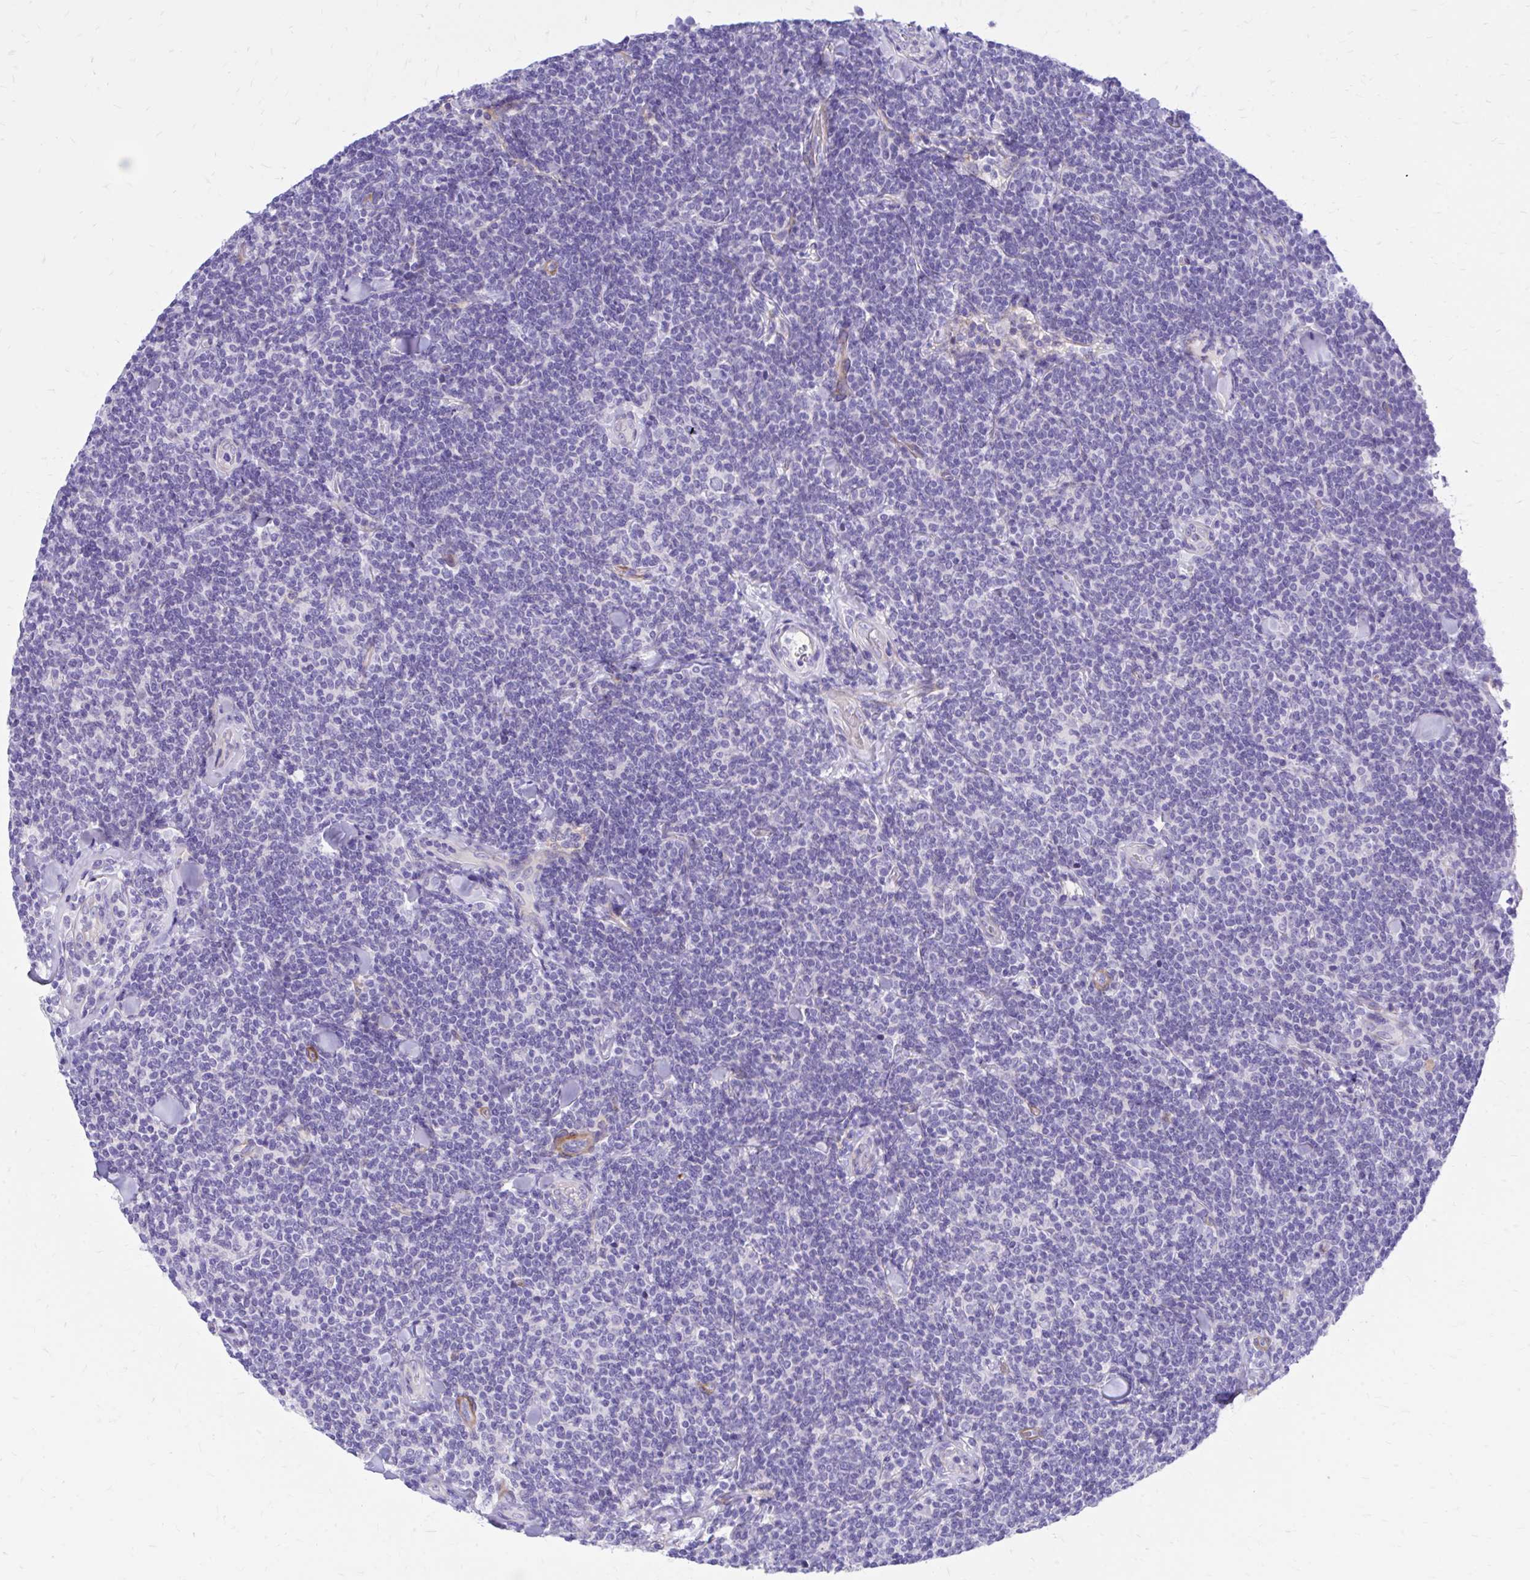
{"staining": {"intensity": "negative", "quantity": "none", "location": "none"}, "tissue": "lymphoma", "cell_type": "Tumor cells", "image_type": "cancer", "snomed": [{"axis": "morphology", "description": "Malignant lymphoma, non-Hodgkin's type, Low grade"}, {"axis": "topography", "description": "Lymph node"}], "caption": "A histopathology image of human lymphoma is negative for staining in tumor cells.", "gene": "EPB41L1", "patient": {"sex": "female", "age": 56}}